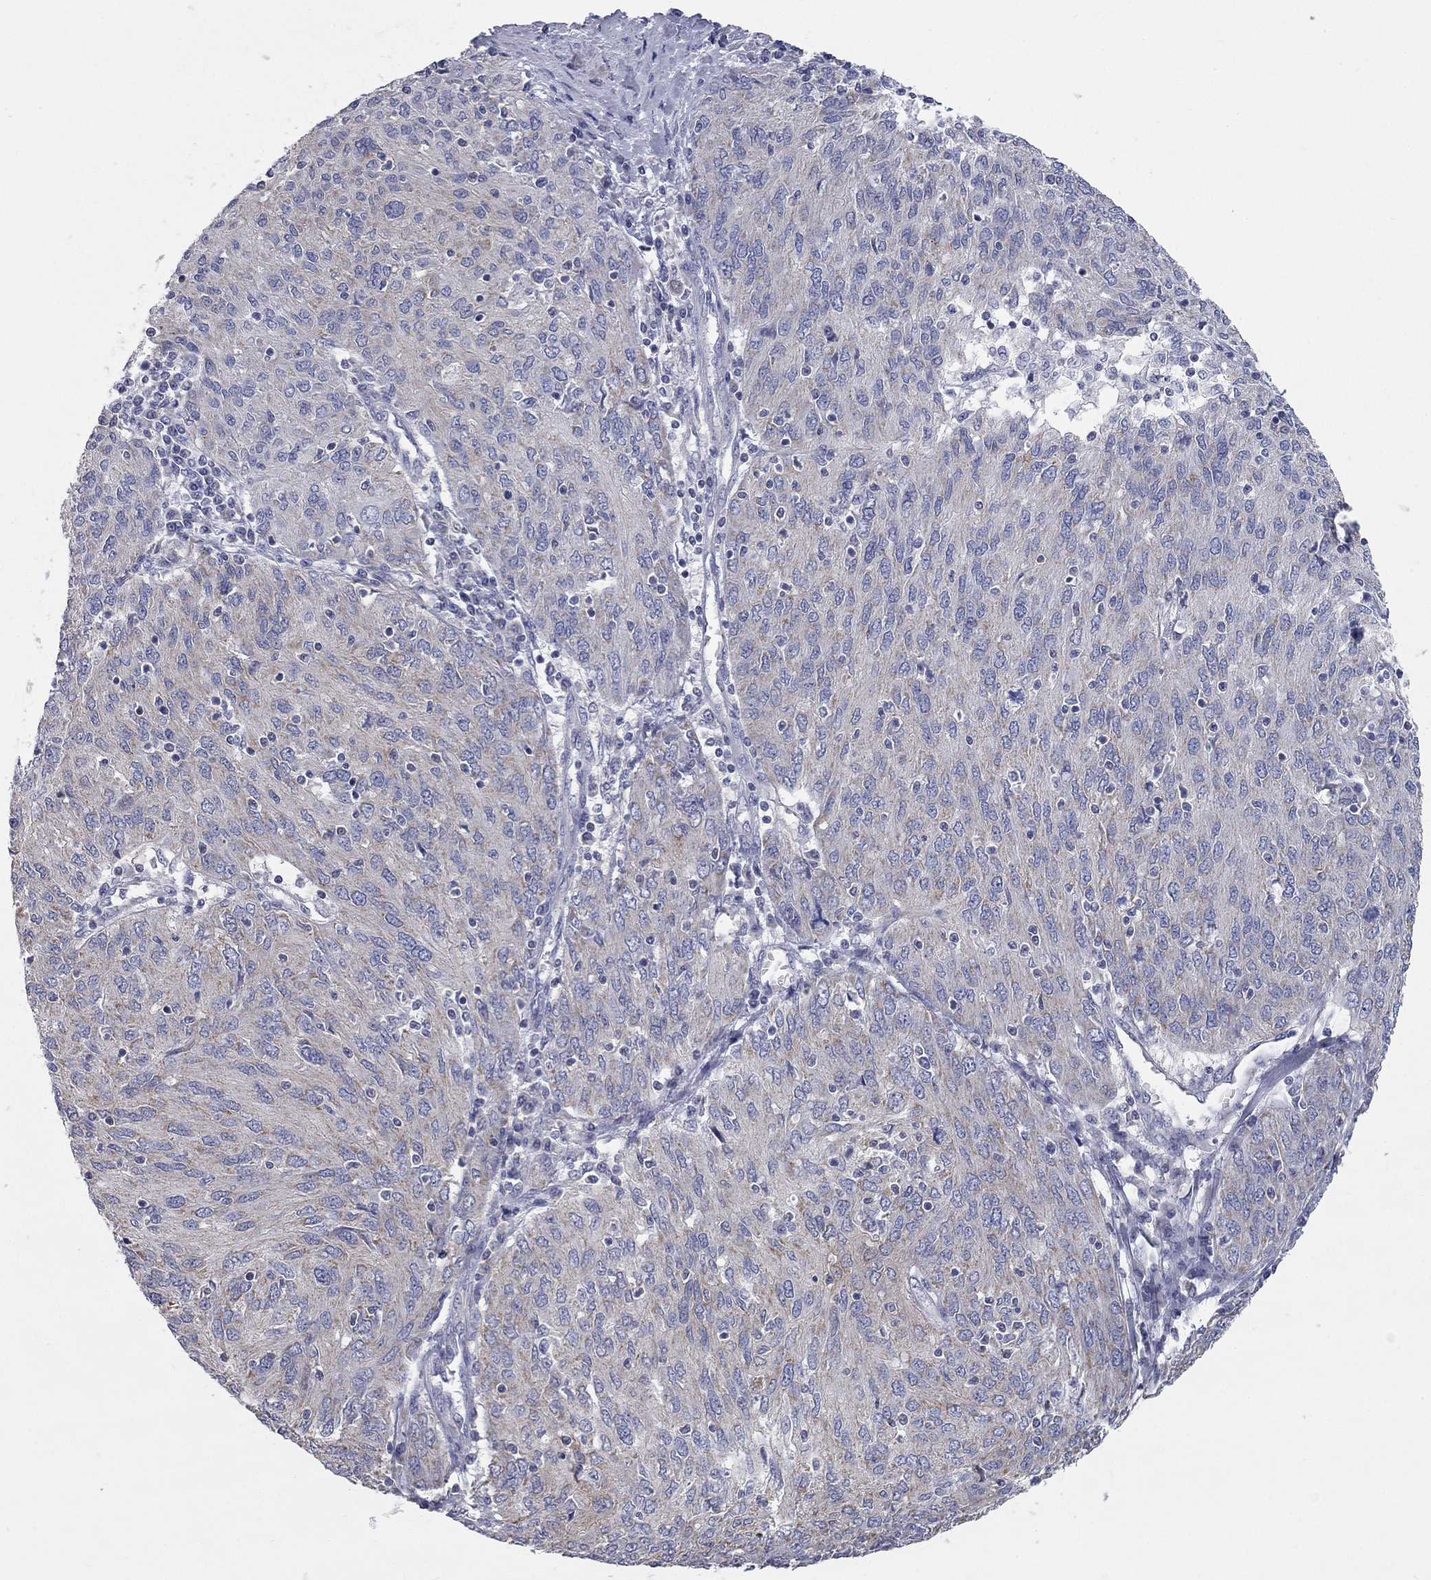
{"staining": {"intensity": "moderate", "quantity": "<25%", "location": "cytoplasmic/membranous"}, "tissue": "ovarian cancer", "cell_type": "Tumor cells", "image_type": "cancer", "snomed": [{"axis": "morphology", "description": "Carcinoma, endometroid"}, {"axis": "topography", "description": "Ovary"}], "caption": "Protein staining shows moderate cytoplasmic/membranous positivity in about <25% of tumor cells in ovarian cancer.", "gene": "CFAP161", "patient": {"sex": "female", "age": 50}}